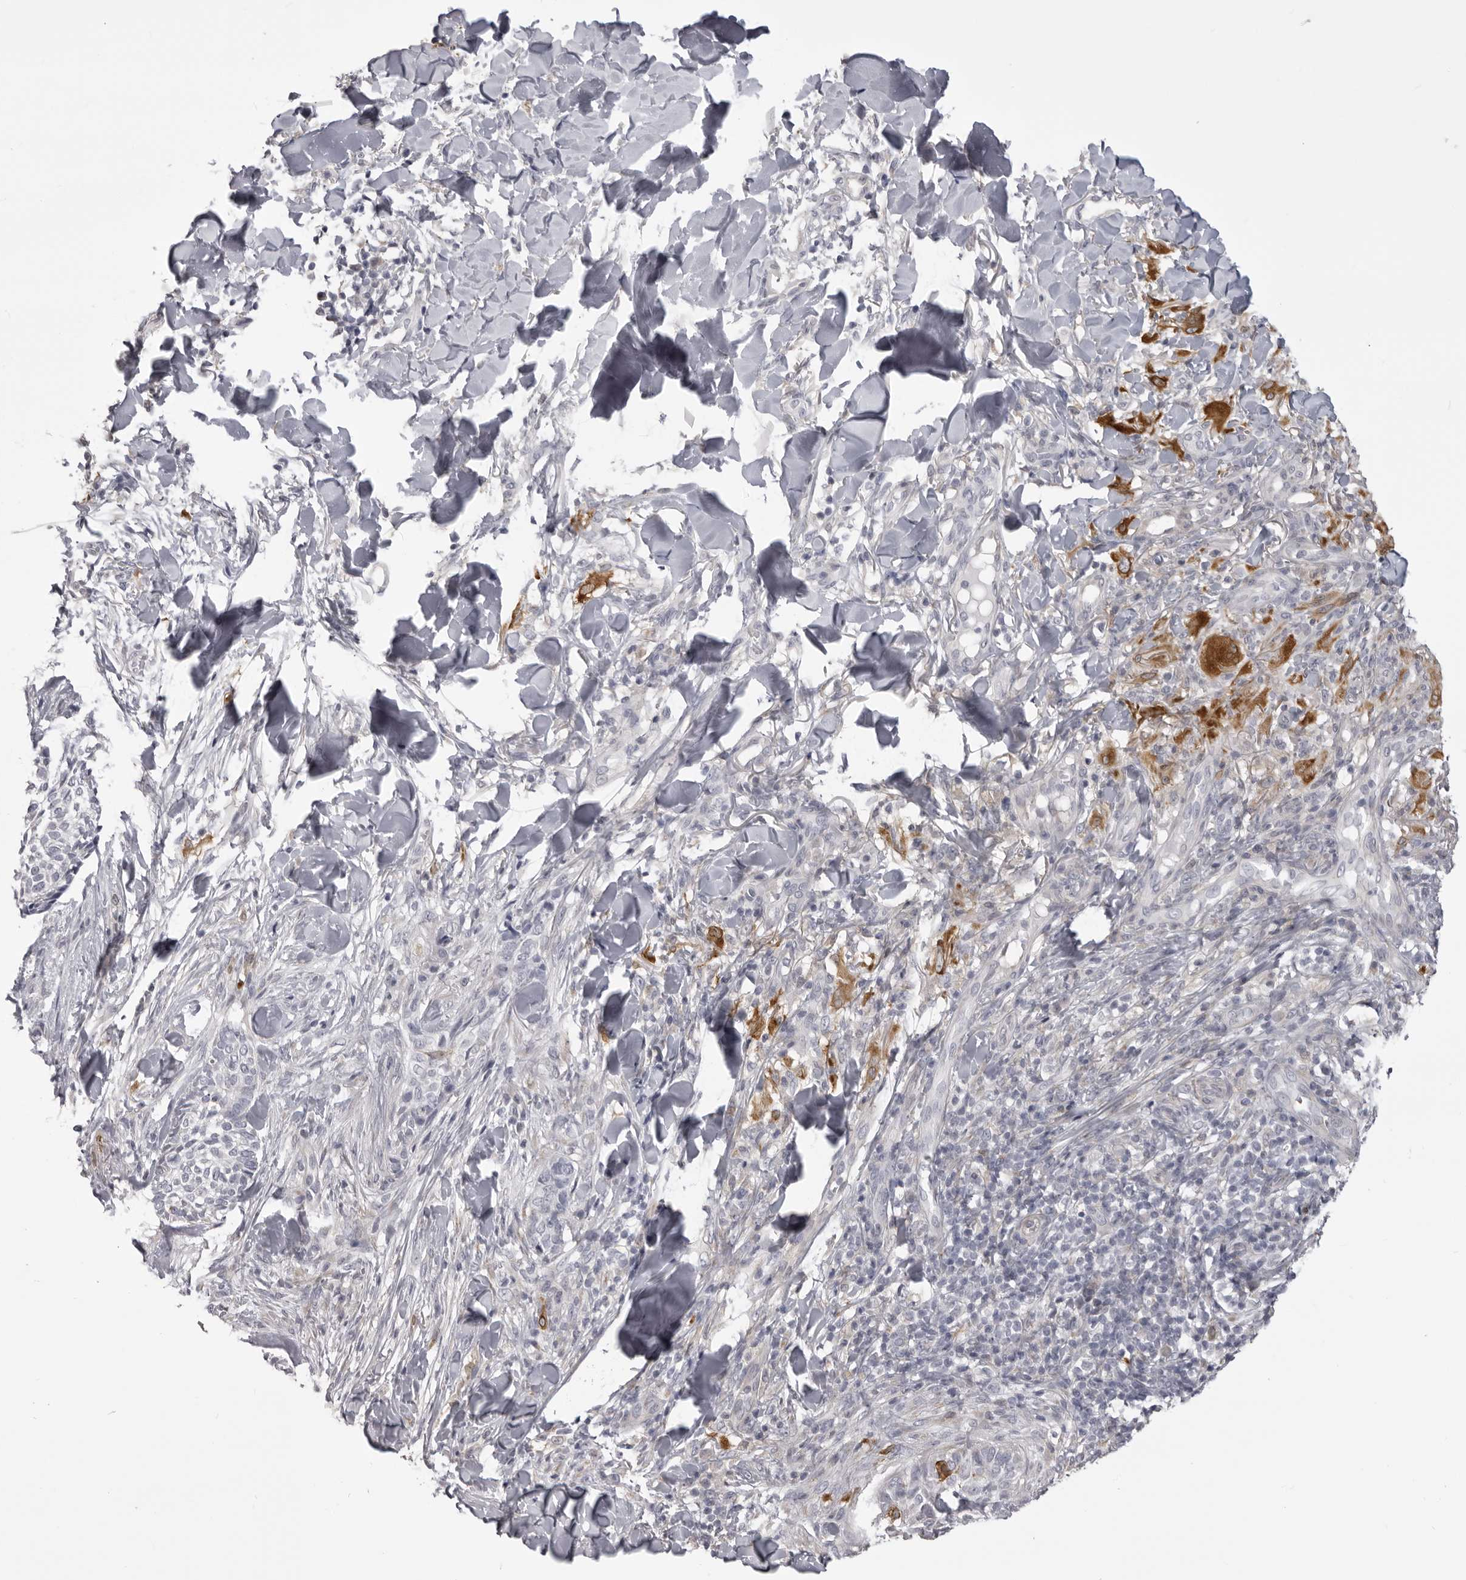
{"staining": {"intensity": "negative", "quantity": "none", "location": "none"}, "tissue": "skin cancer", "cell_type": "Tumor cells", "image_type": "cancer", "snomed": [{"axis": "morphology", "description": "Normal tissue, NOS"}, {"axis": "morphology", "description": "Basal cell carcinoma"}, {"axis": "topography", "description": "Skin"}], "caption": "Tumor cells show no significant positivity in skin basal cell carcinoma.", "gene": "NCEH1", "patient": {"sex": "male", "age": 67}}